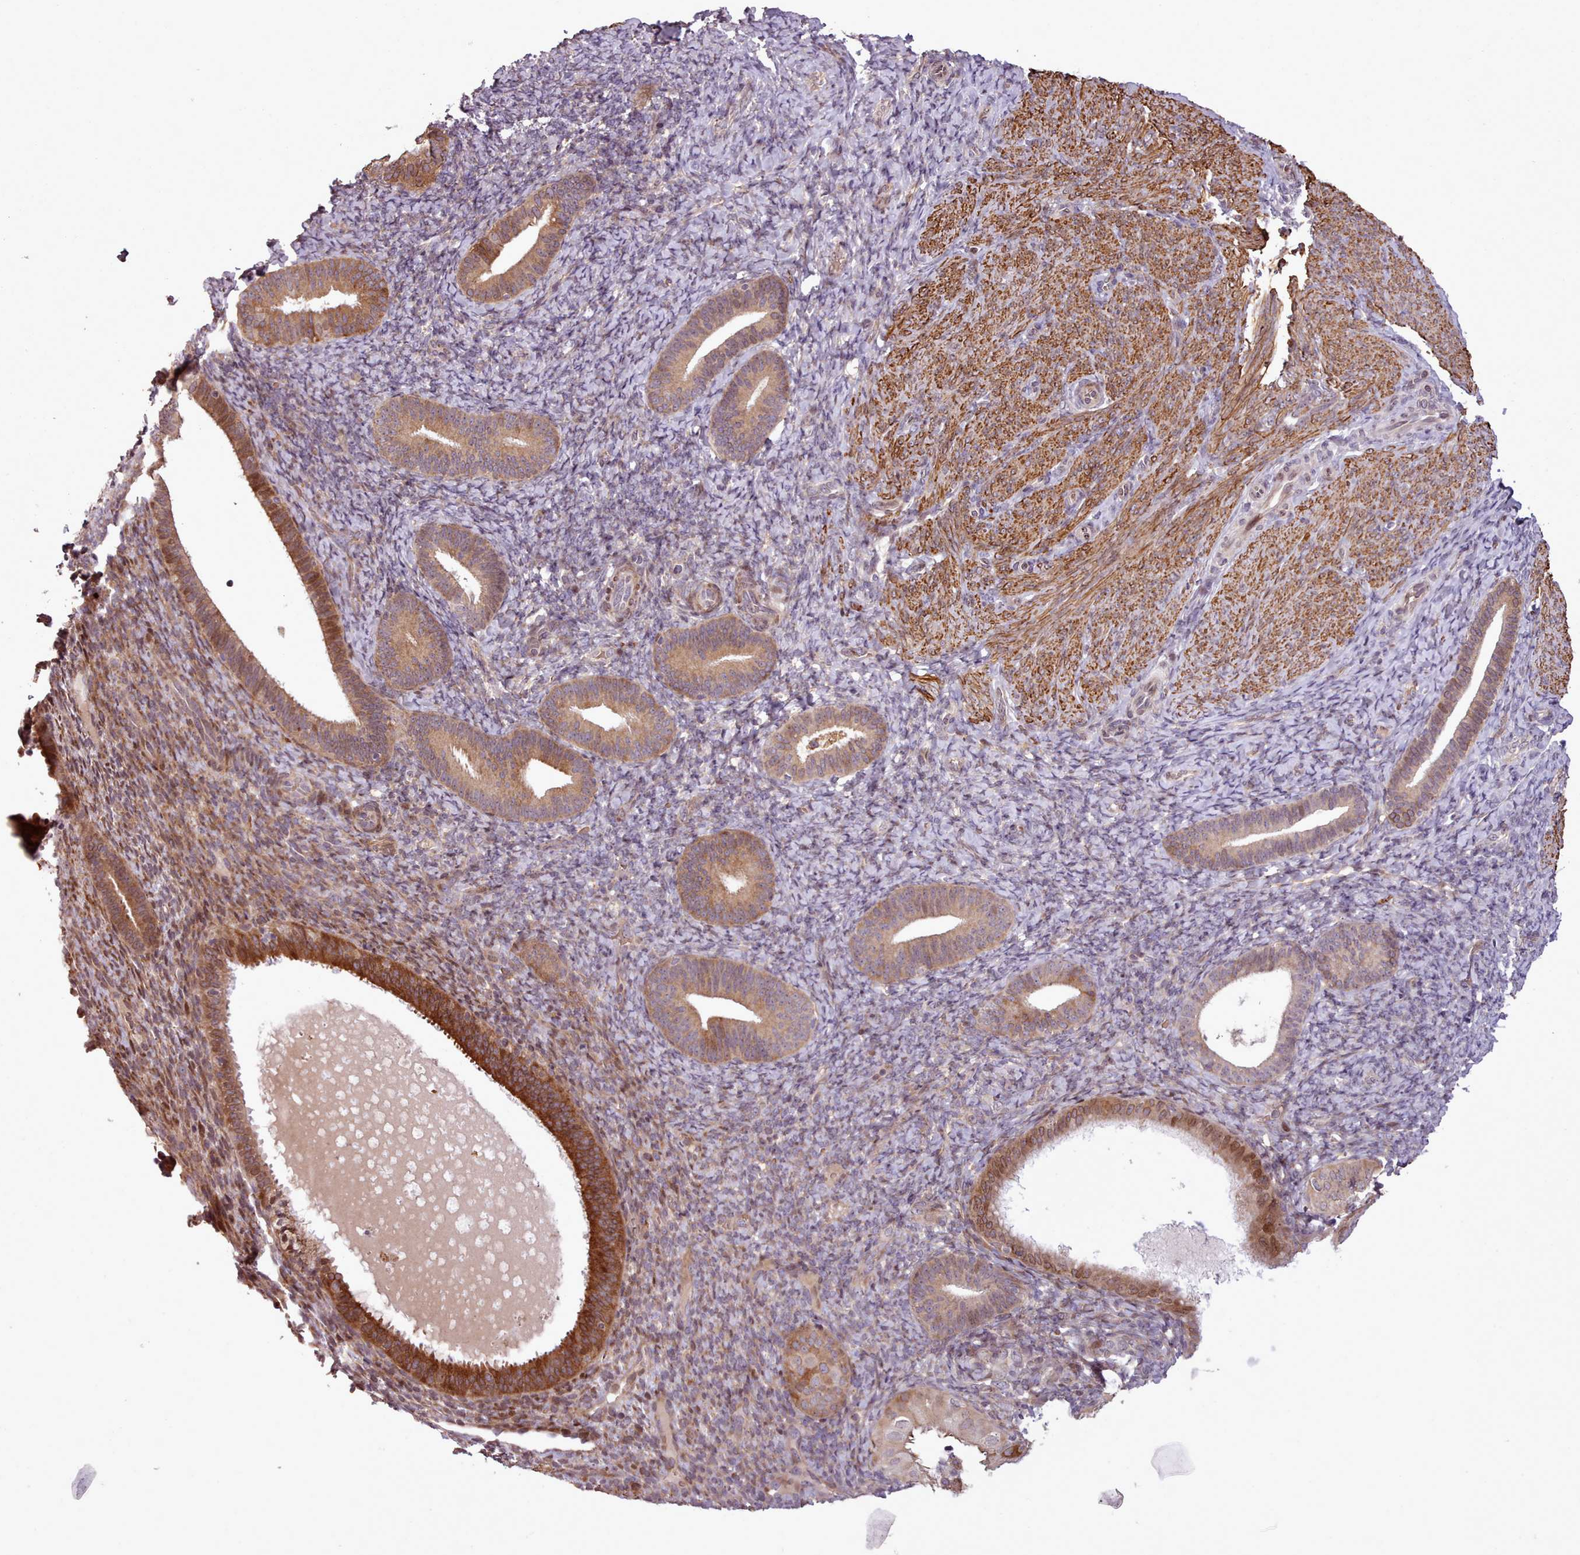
{"staining": {"intensity": "weak", "quantity": "25%-75%", "location": "cytoplasmic/membranous,nuclear"}, "tissue": "endometrium", "cell_type": "Cells in endometrial stroma", "image_type": "normal", "snomed": [{"axis": "morphology", "description": "Normal tissue, NOS"}, {"axis": "topography", "description": "Endometrium"}], "caption": "A photomicrograph of human endometrium stained for a protein displays weak cytoplasmic/membranous,nuclear brown staining in cells in endometrial stroma.", "gene": "CABP1", "patient": {"sex": "female", "age": 65}}